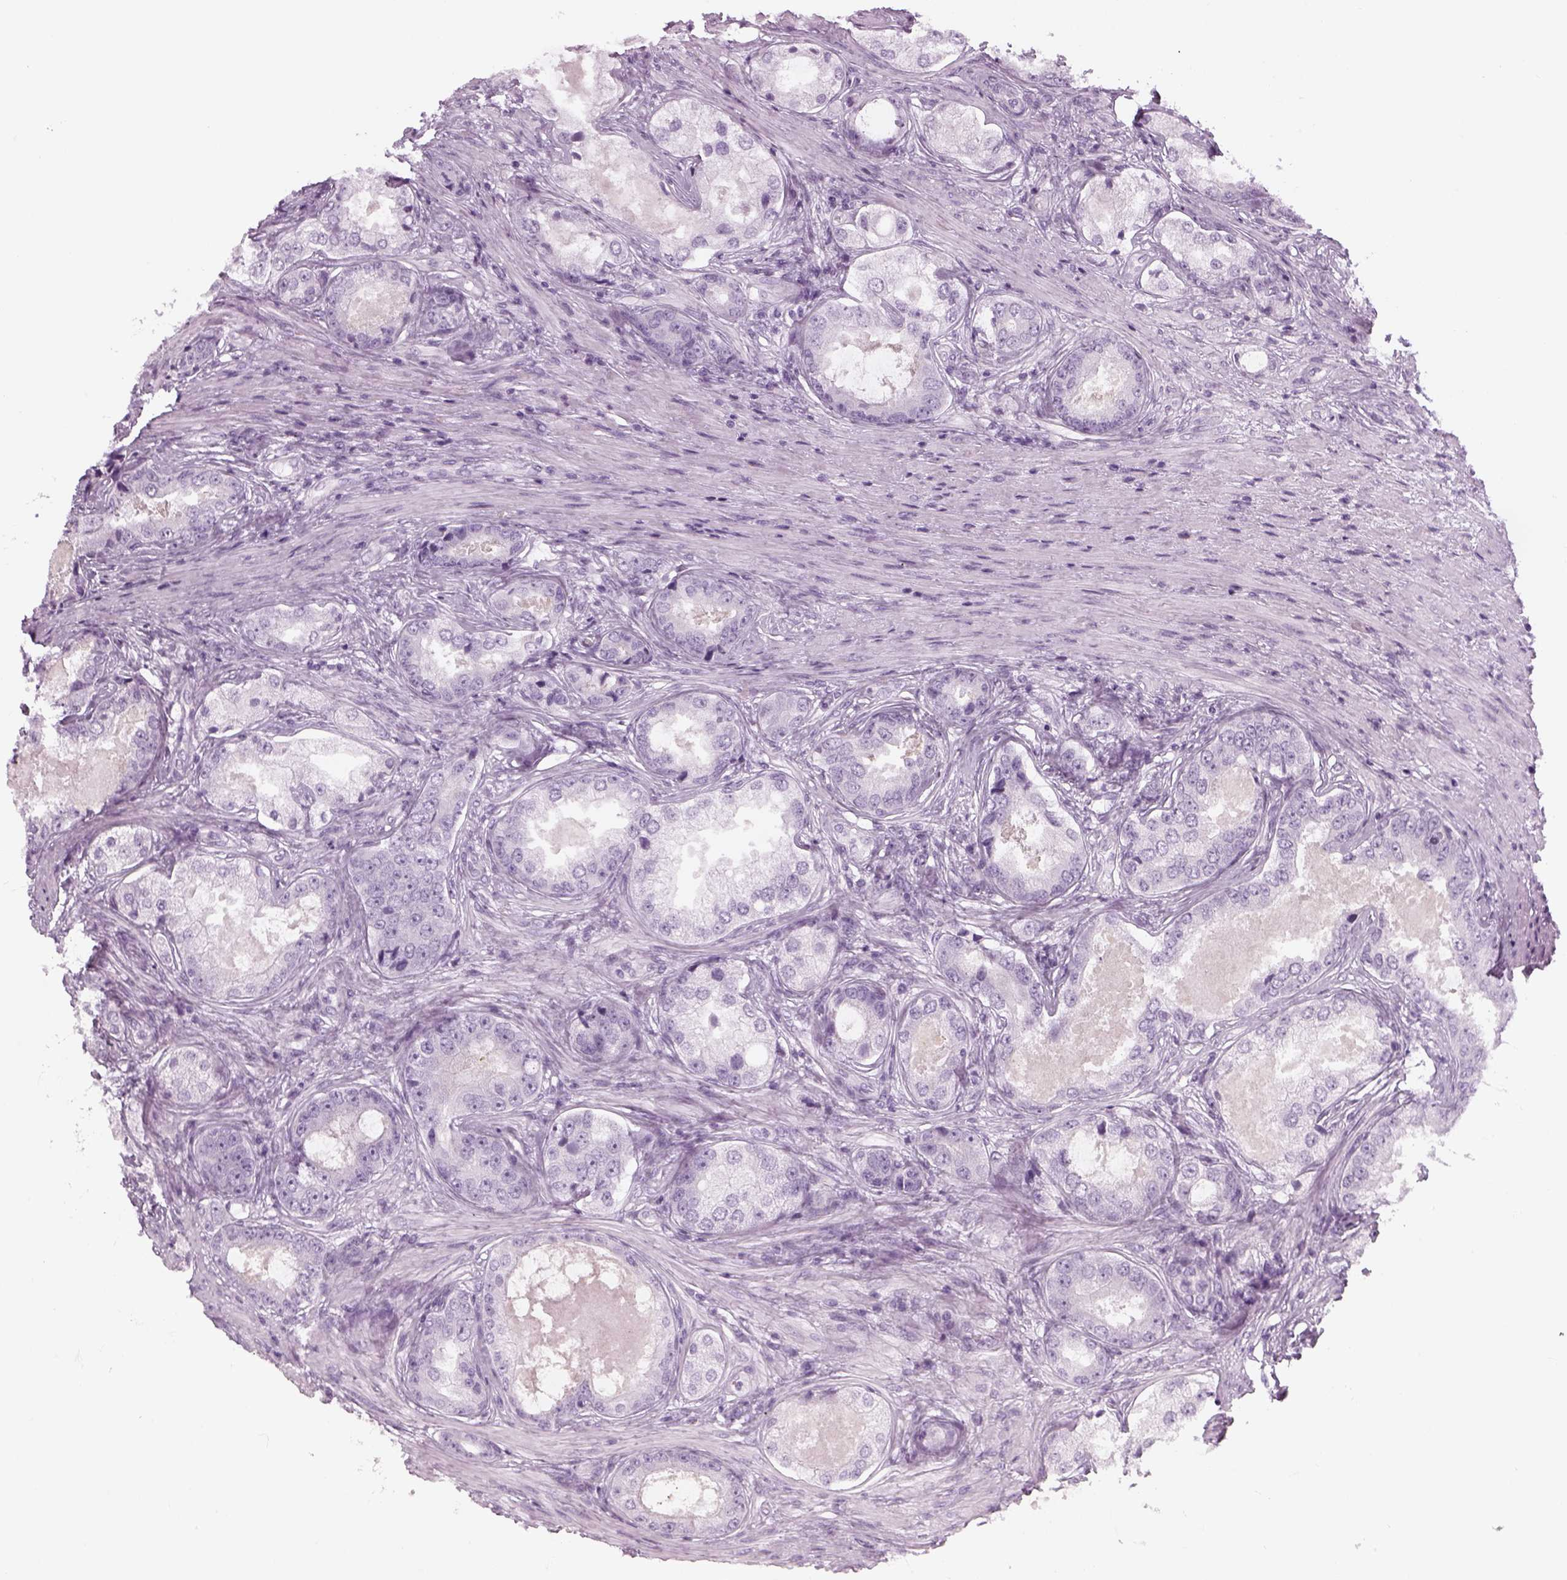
{"staining": {"intensity": "negative", "quantity": "none", "location": "none"}, "tissue": "prostate cancer", "cell_type": "Tumor cells", "image_type": "cancer", "snomed": [{"axis": "morphology", "description": "Adenocarcinoma, Low grade"}, {"axis": "topography", "description": "Prostate"}], "caption": "Immunohistochemistry histopathology image of human prostate cancer stained for a protein (brown), which exhibits no expression in tumor cells. Brightfield microscopy of IHC stained with DAB (brown) and hematoxylin (blue), captured at high magnification.", "gene": "SAG", "patient": {"sex": "male", "age": 68}}